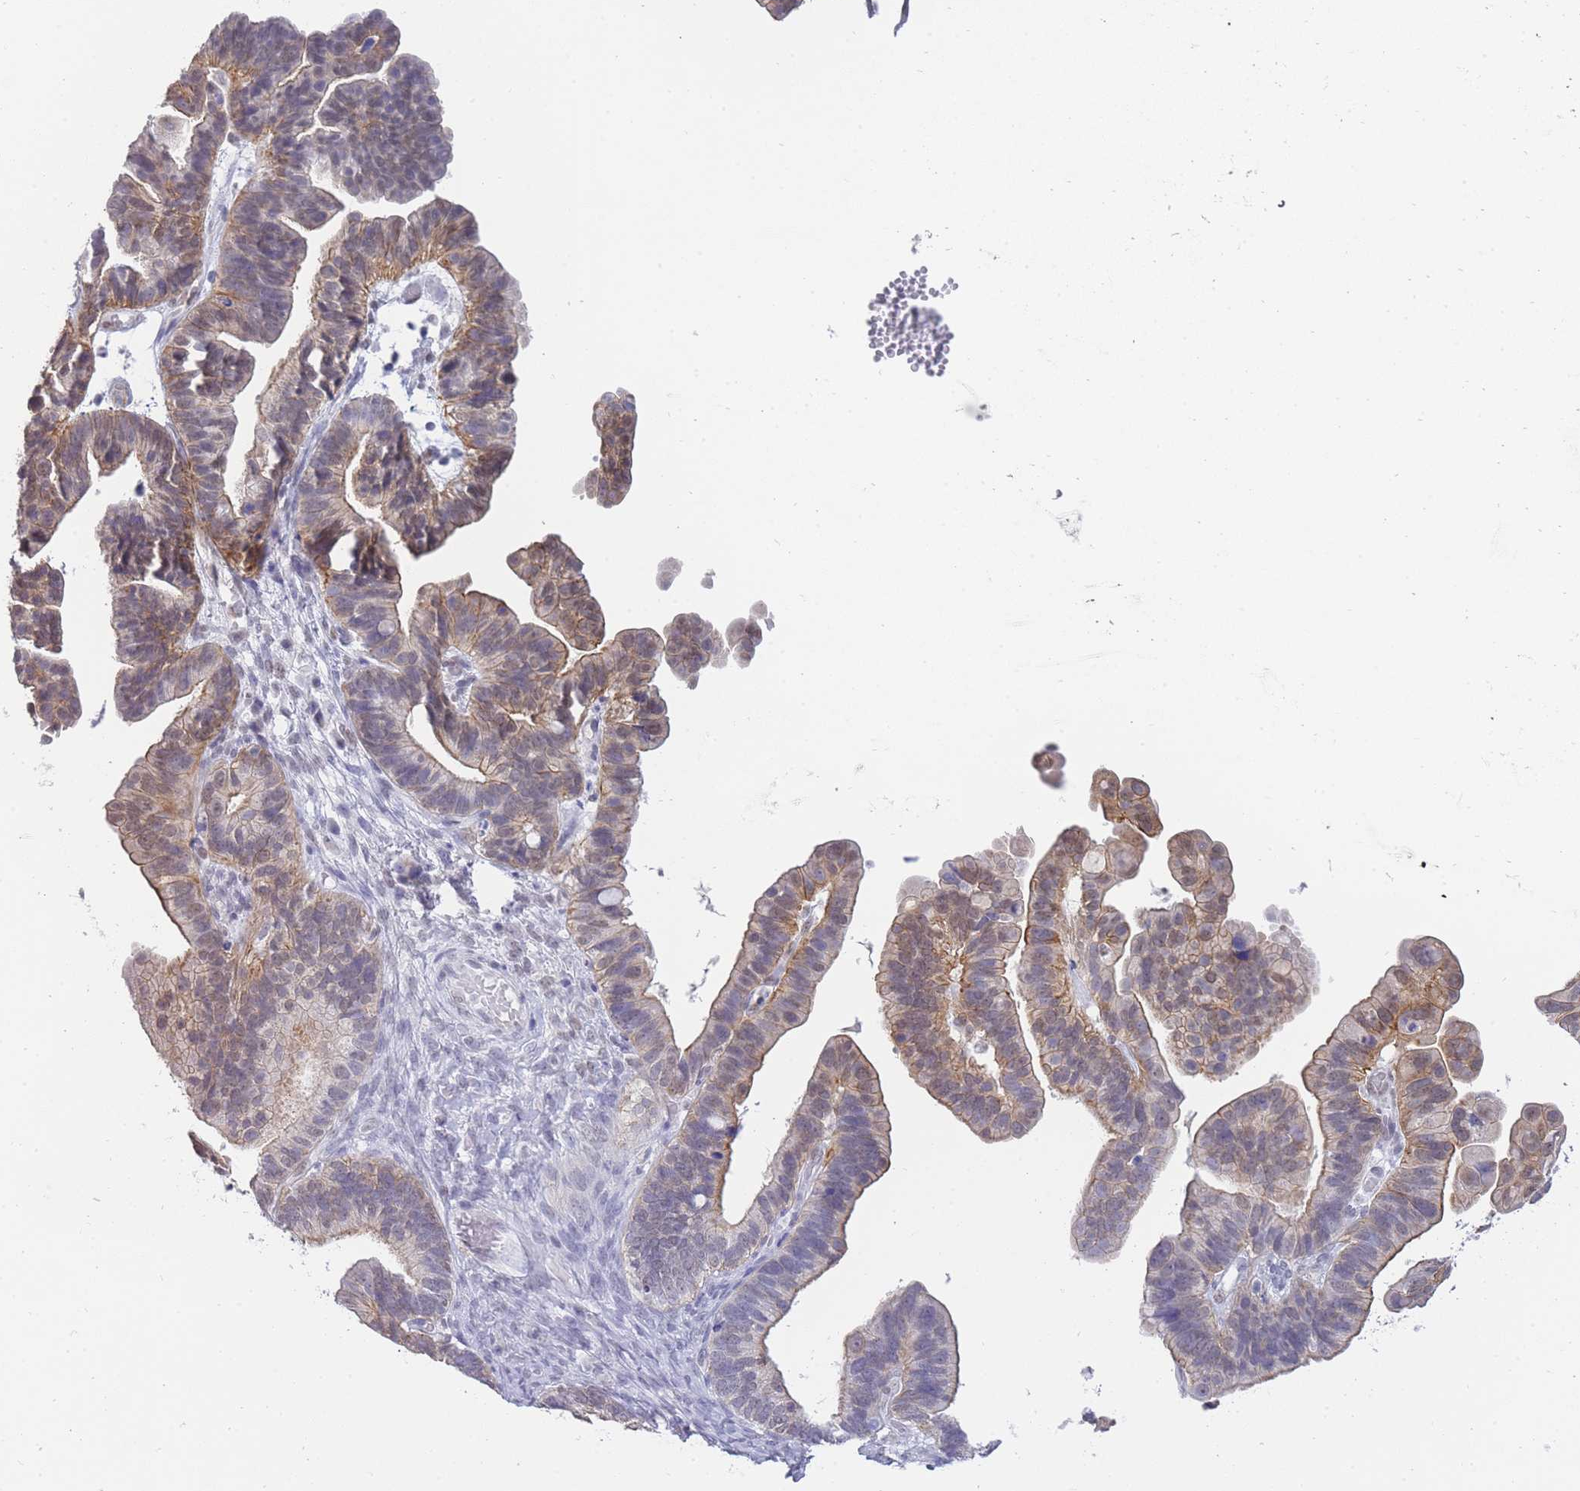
{"staining": {"intensity": "strong", "quantity": ">75%", "location": "cytoplasmic/membranous,nuclear"}, "tissue": "ovarian cancer", "cell_type": "Tumor cells", "image_type": "cancer", "snomed": [{"axis": "morphology", "description": "Cystadenocarcinoma, serous, NOS"}, {"axis": "topography", "description": "Ovary"}], "caption": "Ovarian cancer (serous cystadenocarcinoma) was stained to show a protein in brown. There is high levels of strong cytoplasmic/membranous and nuclear positivity in approximately >75% of tumor cells. (DAB (3,3'-diaminobenzidine) IHC with brightfield microscopy, high magnification).", "gene": "FRAT2", "patient": {"sex": "female", "age": 56}}